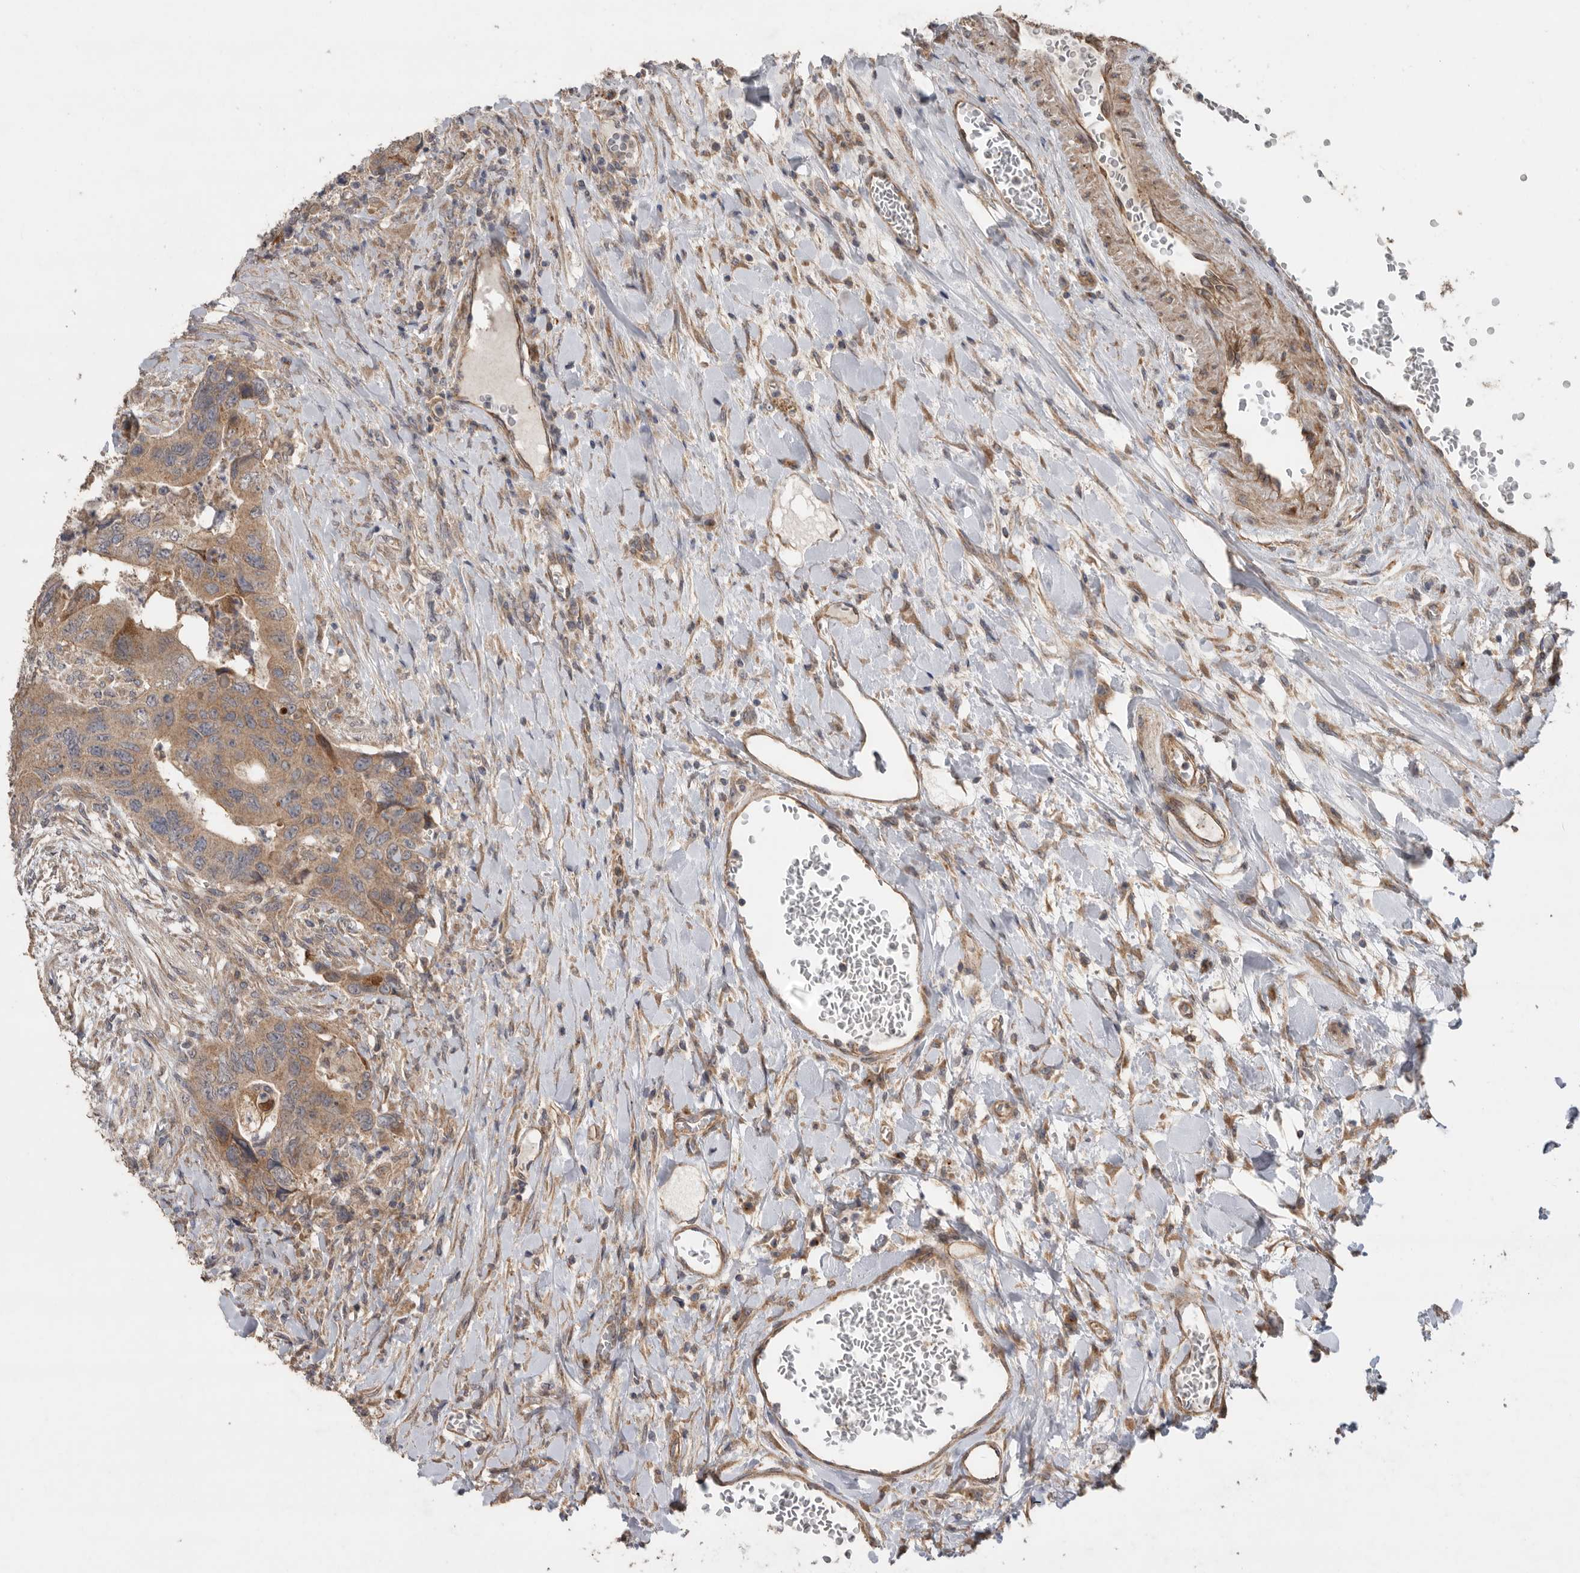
{"staining": {"intensity": "moderate", "quantity": ">75%", "location": "cytoplasmic/membranous"}, "tissue": "colorectal cancer", "cell_type": "Tumor cells", "image_type": "cancer", "snomed": [{"axis": "morphology", "description": "Adenocarcinoma, NOS"}, {"axis": "topography", "description": "Rectum"}], "caption": "Colorectal cancer stained for a protein shows moderate cytoplasmic/membranous positivity in tumor cells.", "gene": "PODXL2", "patient": {"sex": "male", "age": 63}}